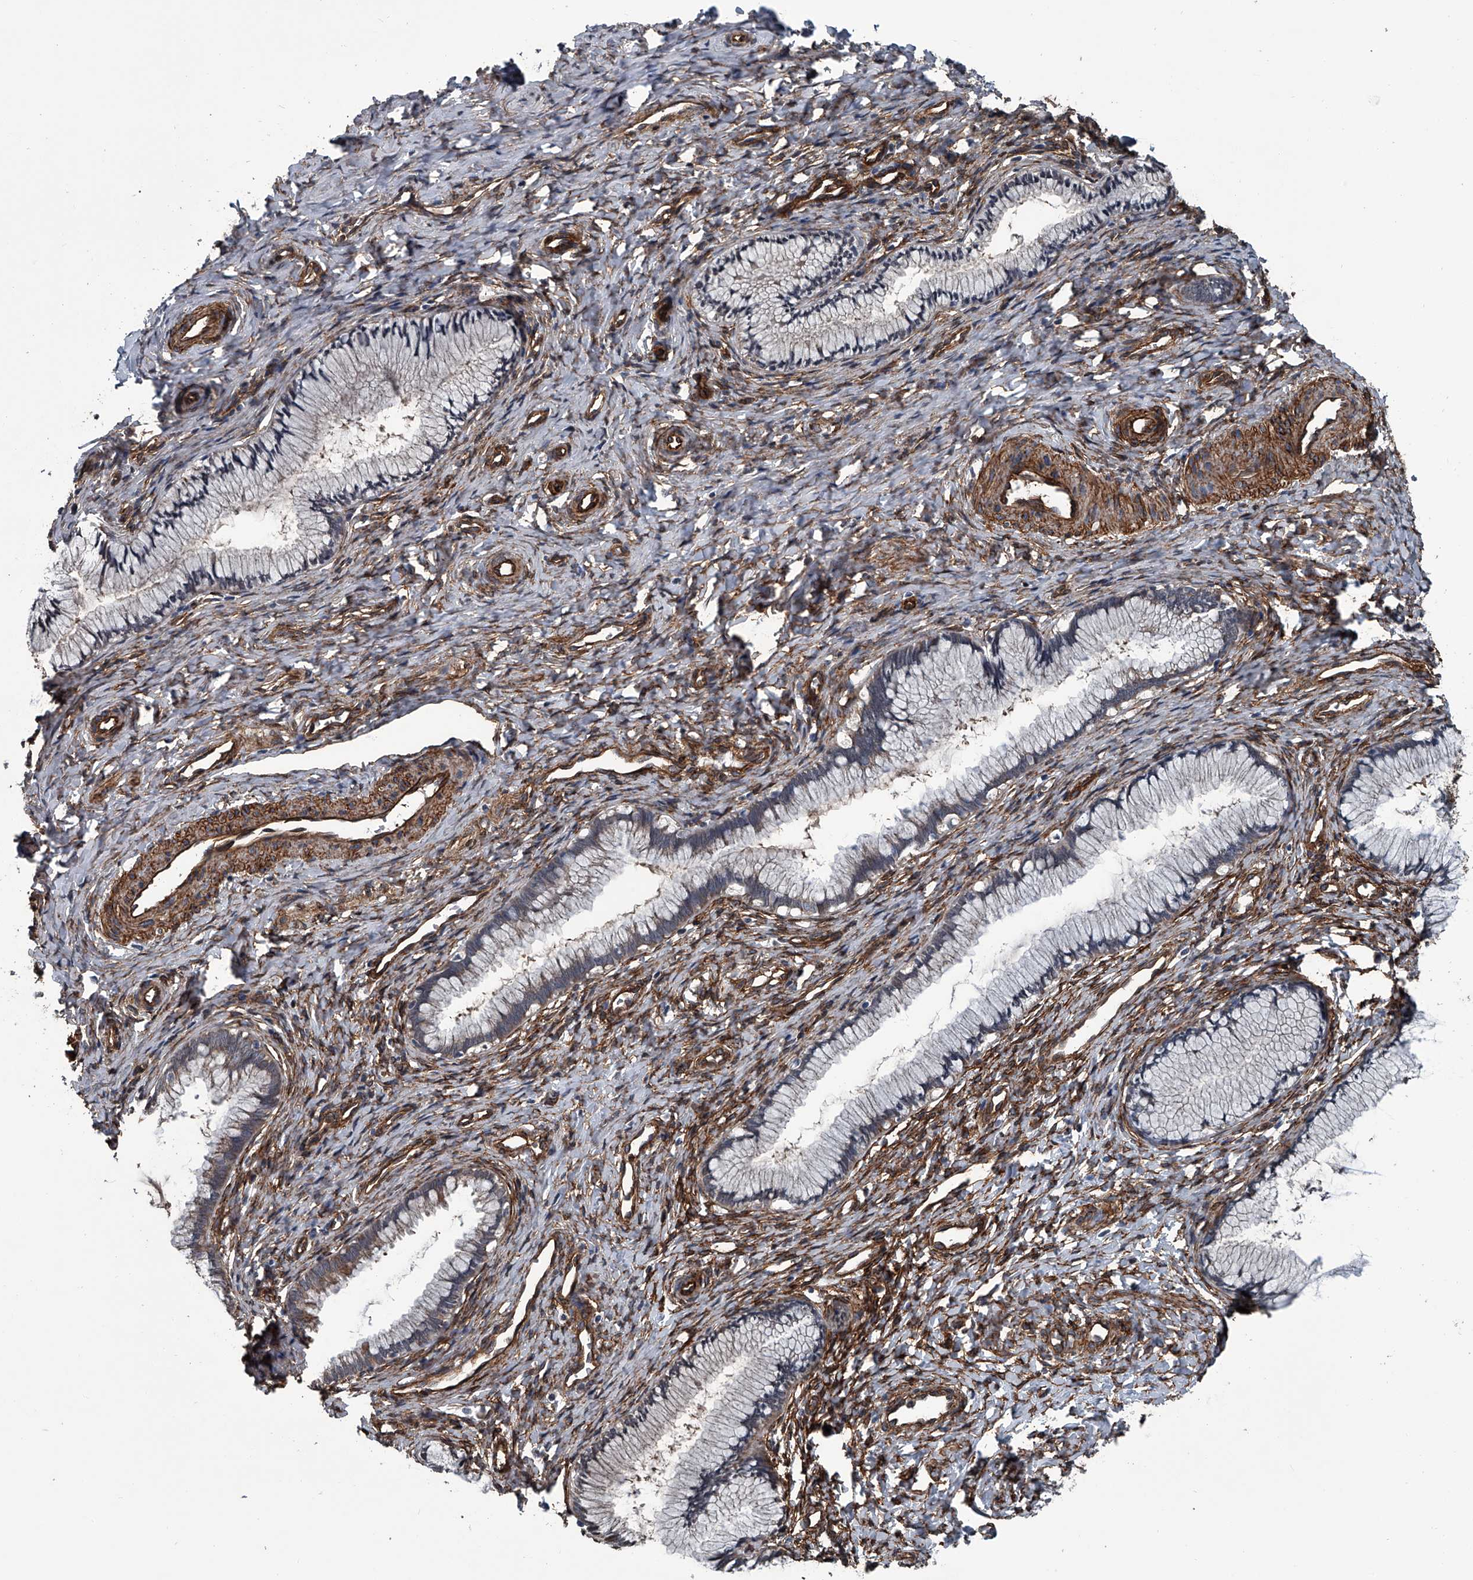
{"staining": {"intensity": "weak", "quantity": "<25%", "location": "cytoplasmic/membranous"}, "tissue": "cervix", "cell_type": "Glandular cells", "image_type": "normal", "snomed": [{"axis": "morphology", "description": "Normal tissue, NOS"}, {"axis": "topography", "description": "Cervix"}], "caption": "This histopathology image is of normal cervix stained with immunohistochemistry (IHC) to label a protein in brown with the nuclei are counter-stained blue. There is no positivity in glandular cells.", "gene": "LDLRAD2", "patient": {"sex": "female", "age": 27}}